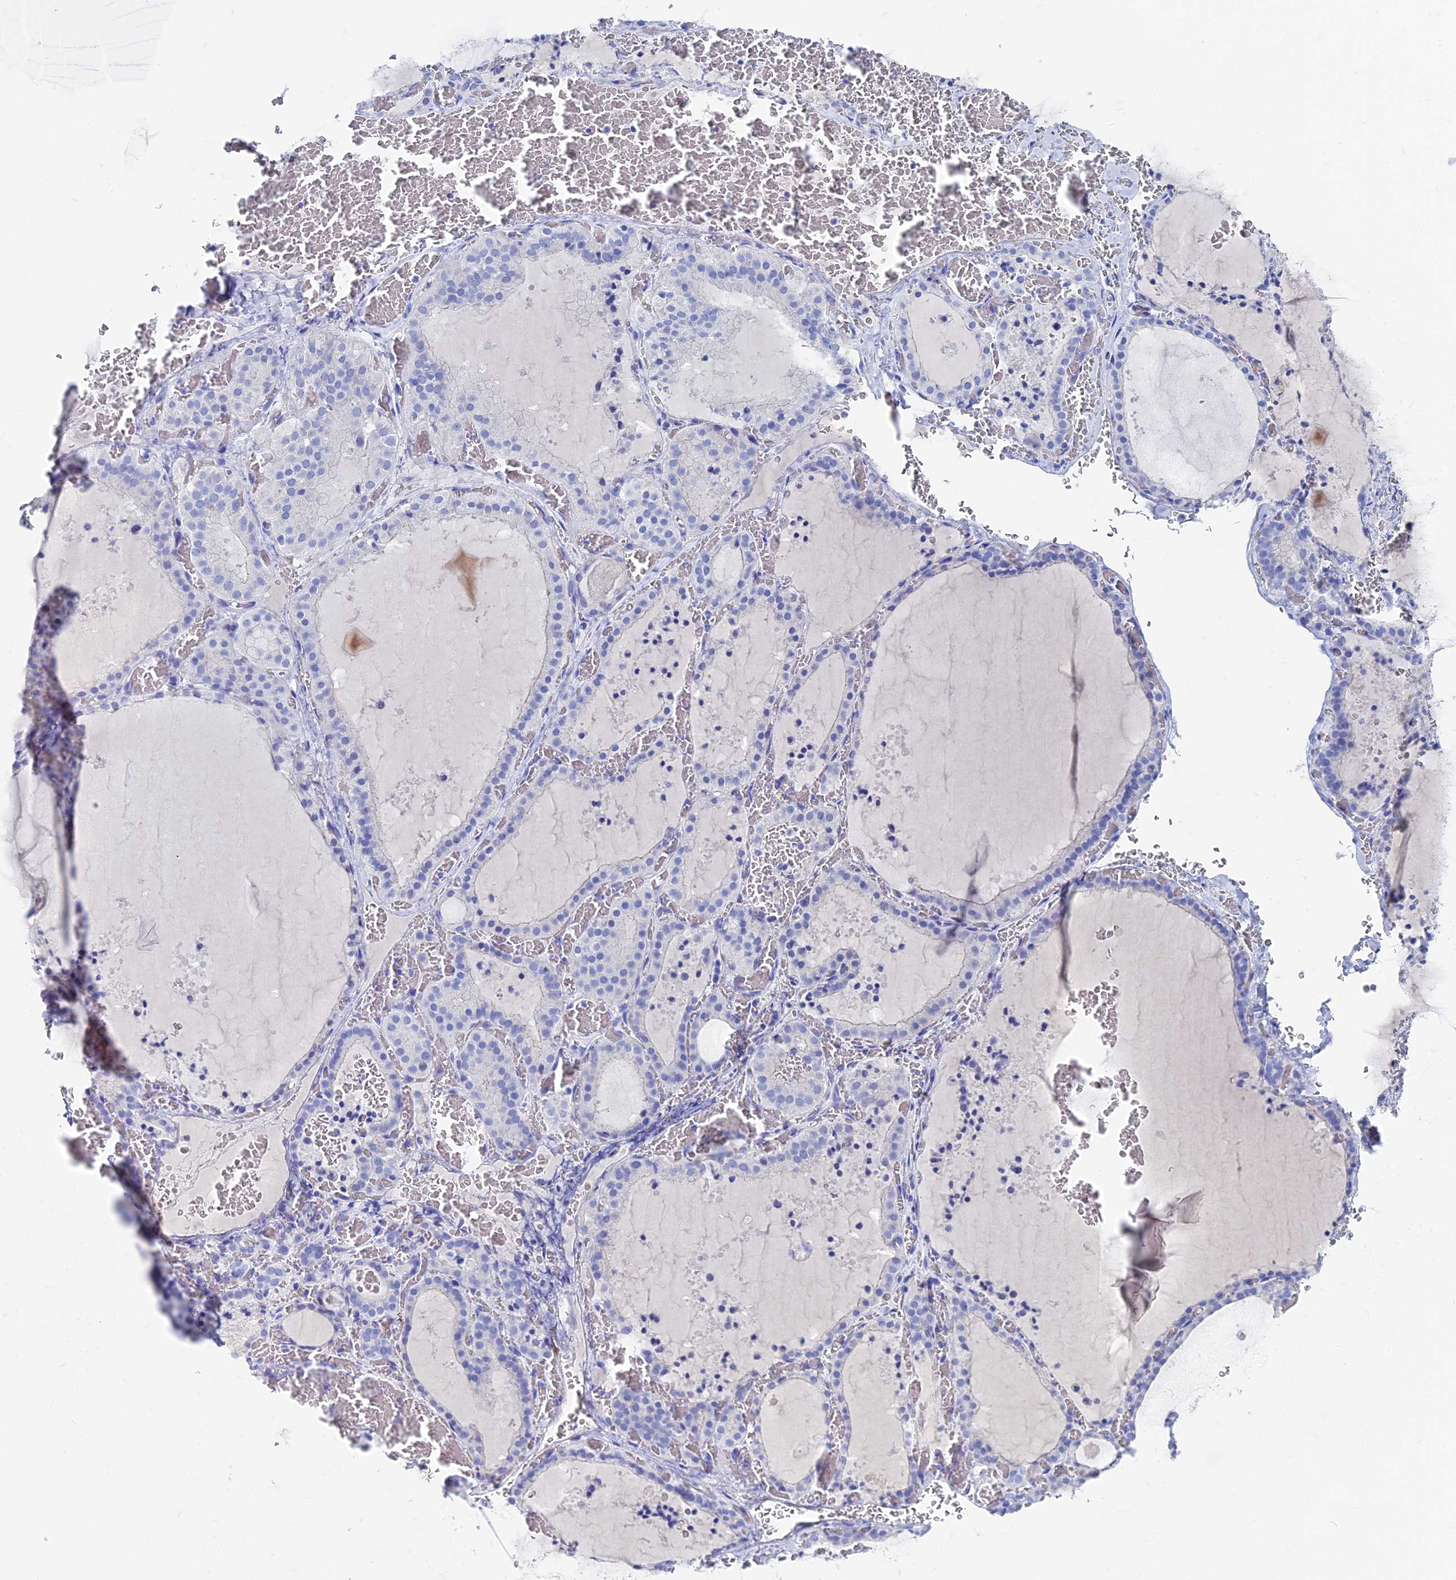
{"staining": {"intensity": "negative", "quantity": "none", "location": "none"}, "tissue": "thyroid gland", "cell_type": "Glandular cells", "image_type": "normal", "snomed": [{"axis": "morphology", "description": "Normal tissue, NOS"}, {"axis": "topography", "description": "Thyroid gland"}], "caption": "Immunohistochemistry (IHC) micrograph of benign human thyroid gland stained for a protein (brown), which reveals no staining in glandular cells.", "gene": "UNC119", "patient": {"sex": "female", "age": 39}}